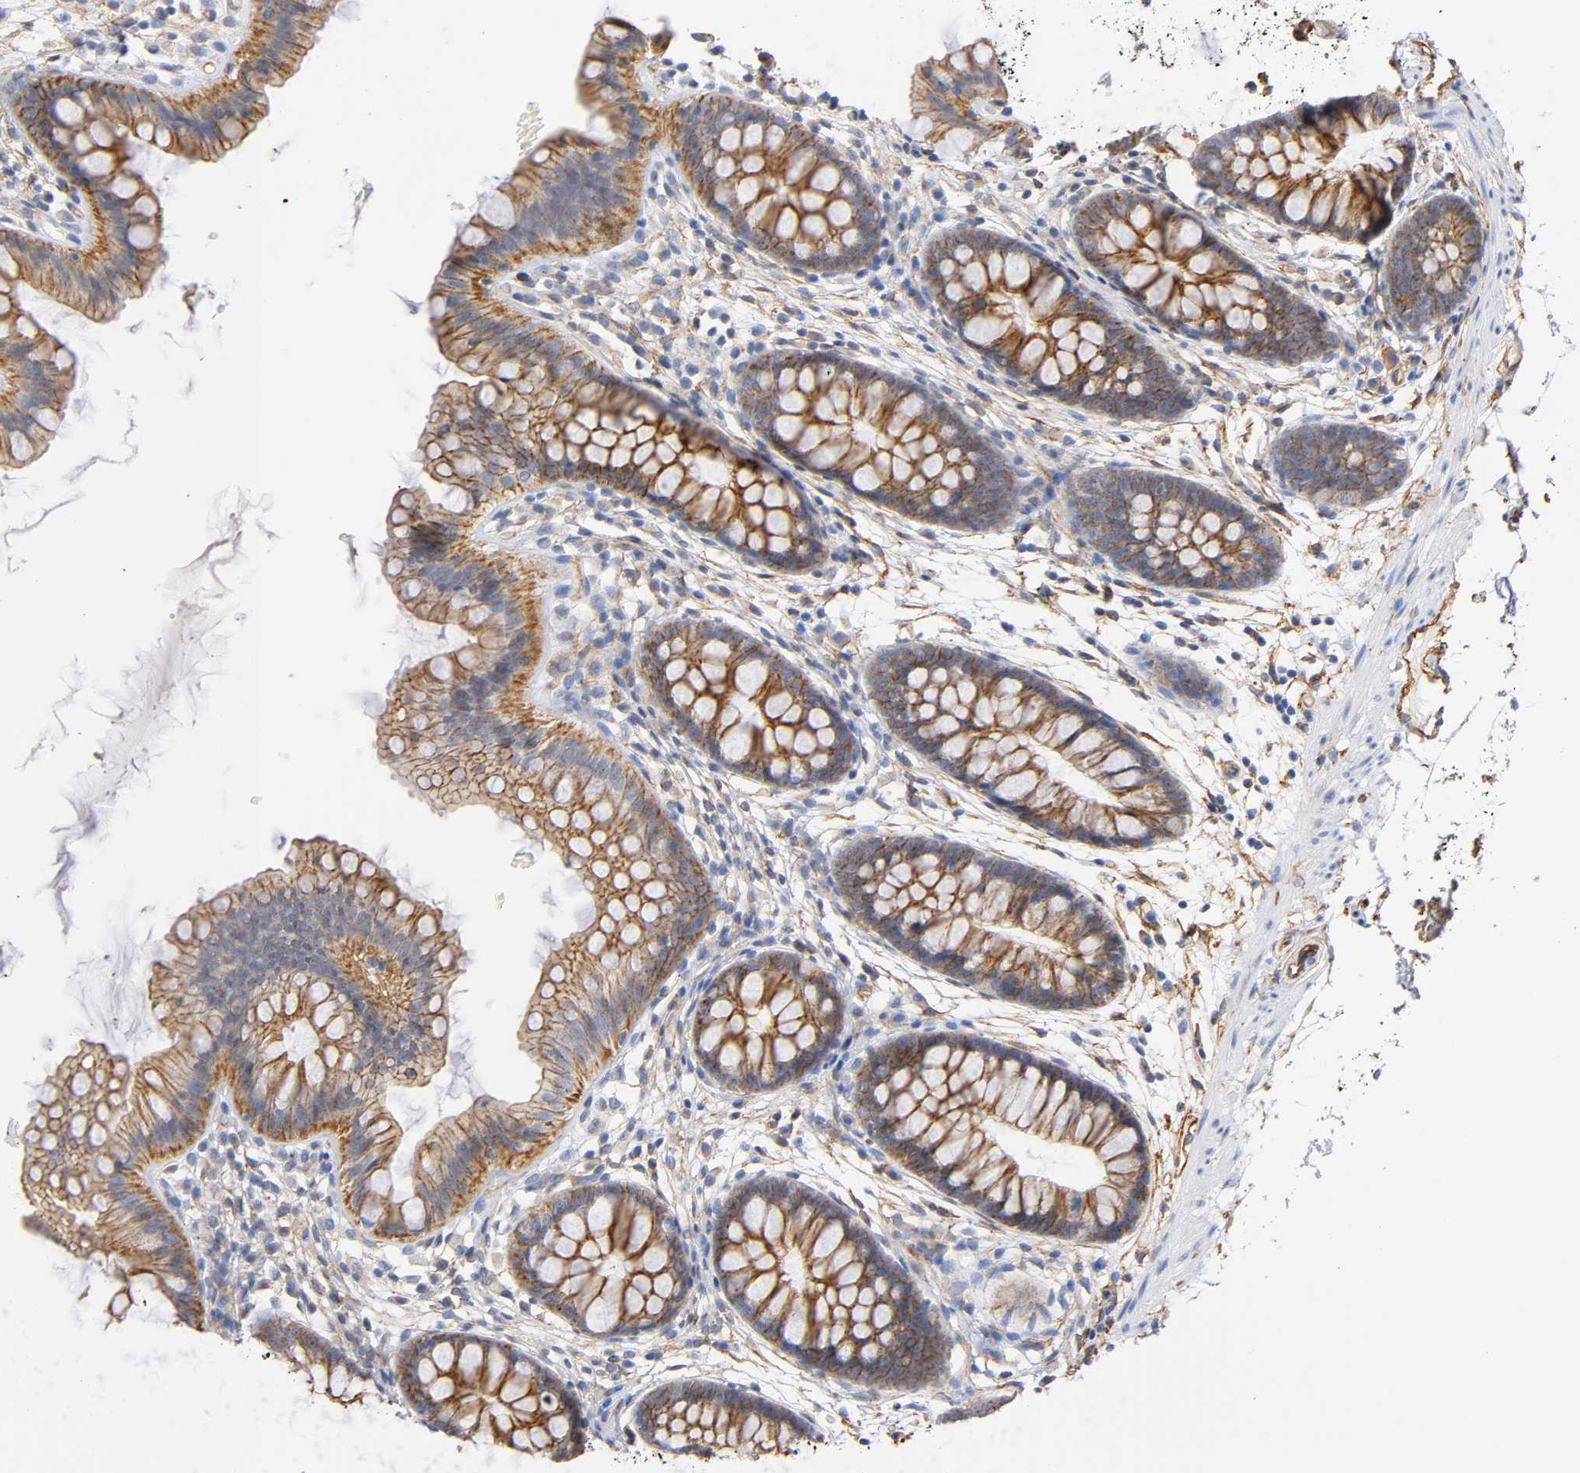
{"staining": {"intensity": "moderate", "quantity": ">75%", "location": "cytoplasmic/membranous"}, "tissue": "colon", "cell_type": "Endothelial cells", "image_type": "normal", "snomed": [{"axis": "morphology", "description": "Normal tissue, NOS"}, {"axis": "topography", "description": "Smooth muscle"}, {"axis": "topography", "description": "Colon"}], "caption": "Immunohistochemistry (IHC) histopathology image of benign colon stained for a protein (brown), which exhibits medium levels of moderate cytoplasmic/membranous positivity in approximately >75% of endothelial cells.", "gene": "SPTAN1", "patient": {"sex": "male", "age": 67}}